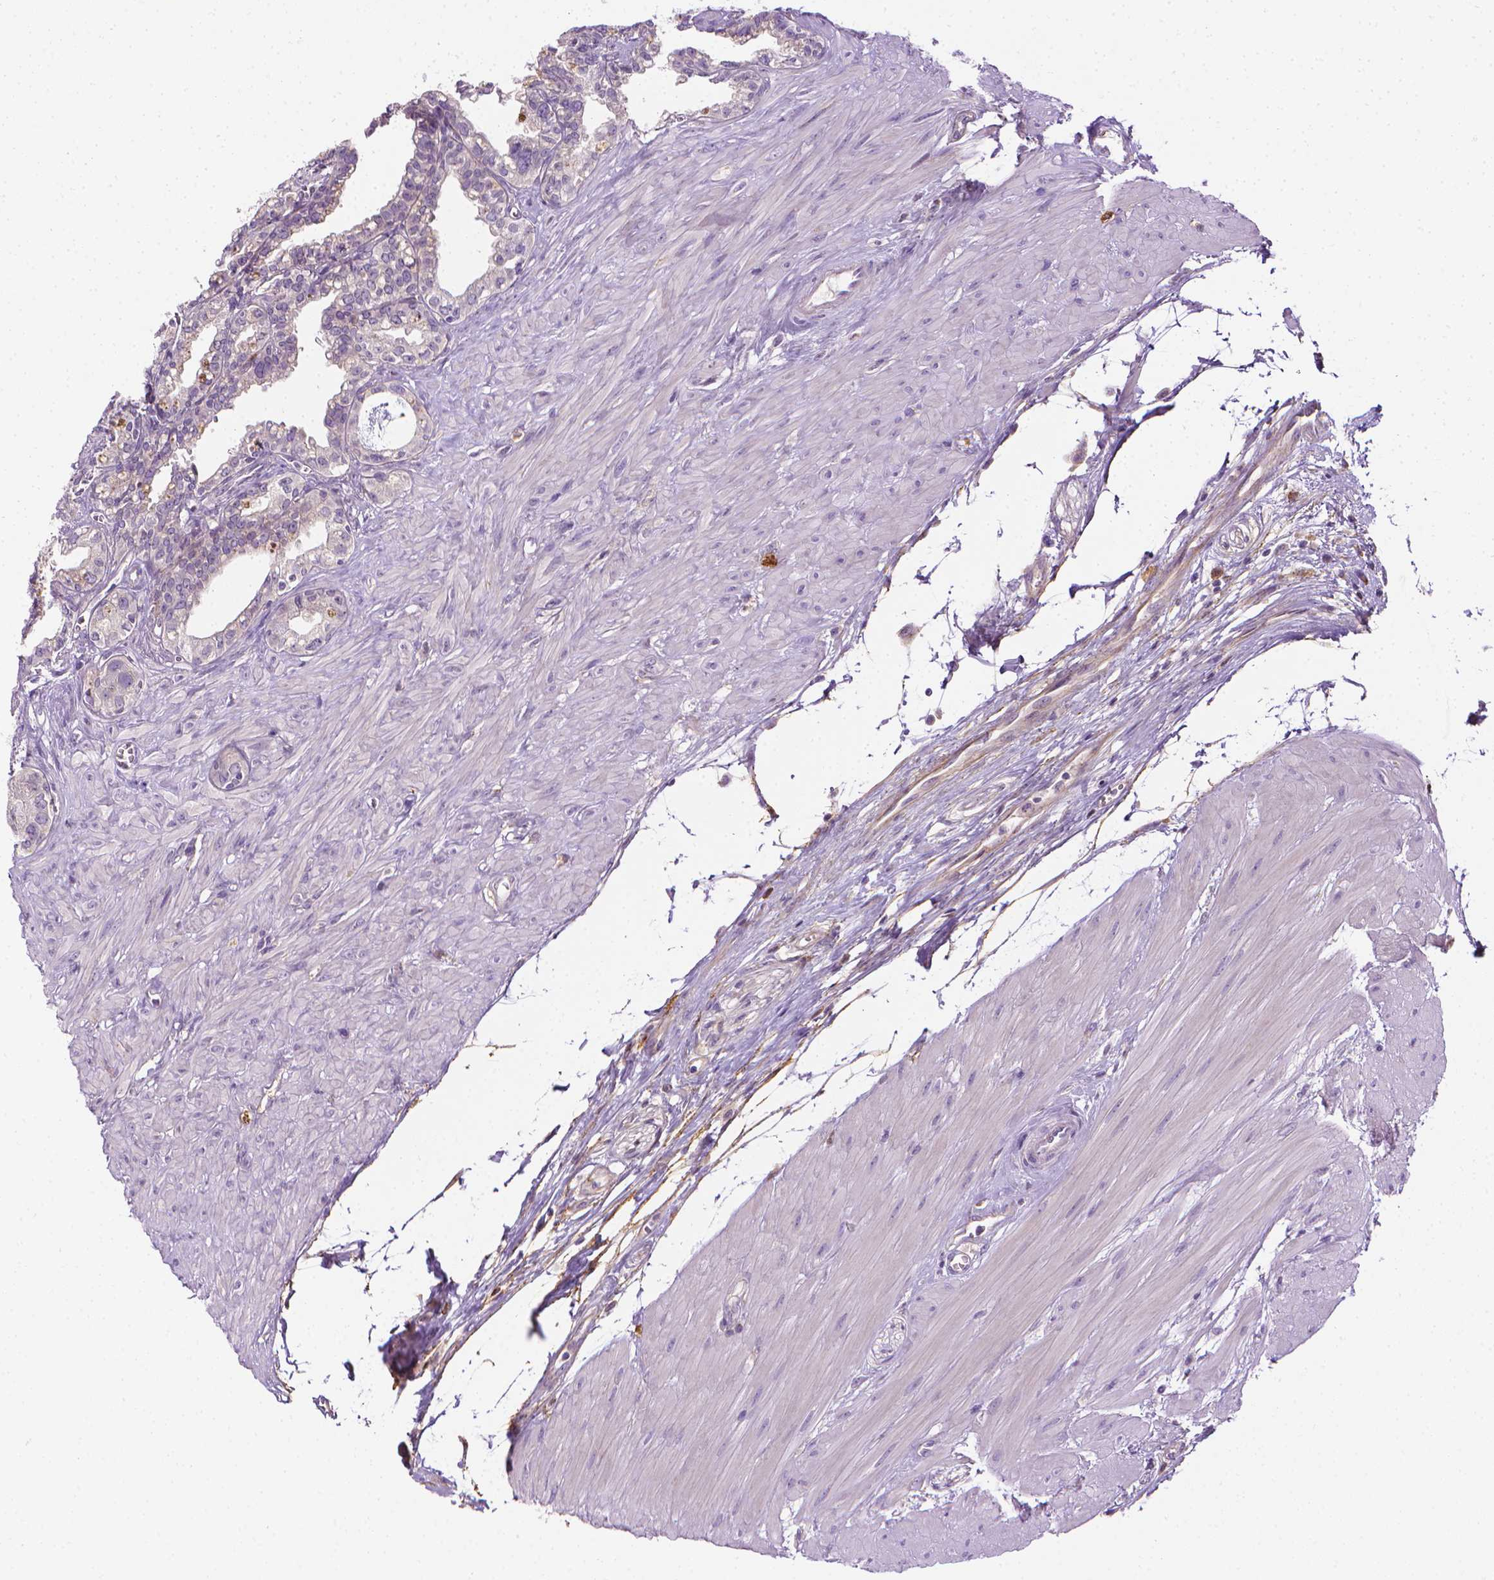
{"staining": {"intensity": "moderate", "quantity": "<25%", "location": "cytoplasmic/membranous"}, "tissue": "seminal vesicle", "cell_type": "Glandular cells", "image_type": "normal", "snomed": [{"axis": "morphology", "description": "Normal tissue, NOS"}, {"axis": "morphology", "description": "Urothelial carcinoma, NOS"}, {"axis": "topography", "description": "Urinary bladder"}, {"axis": "topography", "description": "Seminal veicle"}], "caption": "Immunohistochemistry image of benign seminal vesicle: human seminal vesicle stained using immunohistochemistry (IHC) demonstrates low levels of moderate protein expression localized specifically in the cytoplasmic/membranous of glandular cells, appearing as a cytoplasmic/membranous brown color.", "gene": "MCOLN3", "patient": {"sex": "male", "age": 76}}